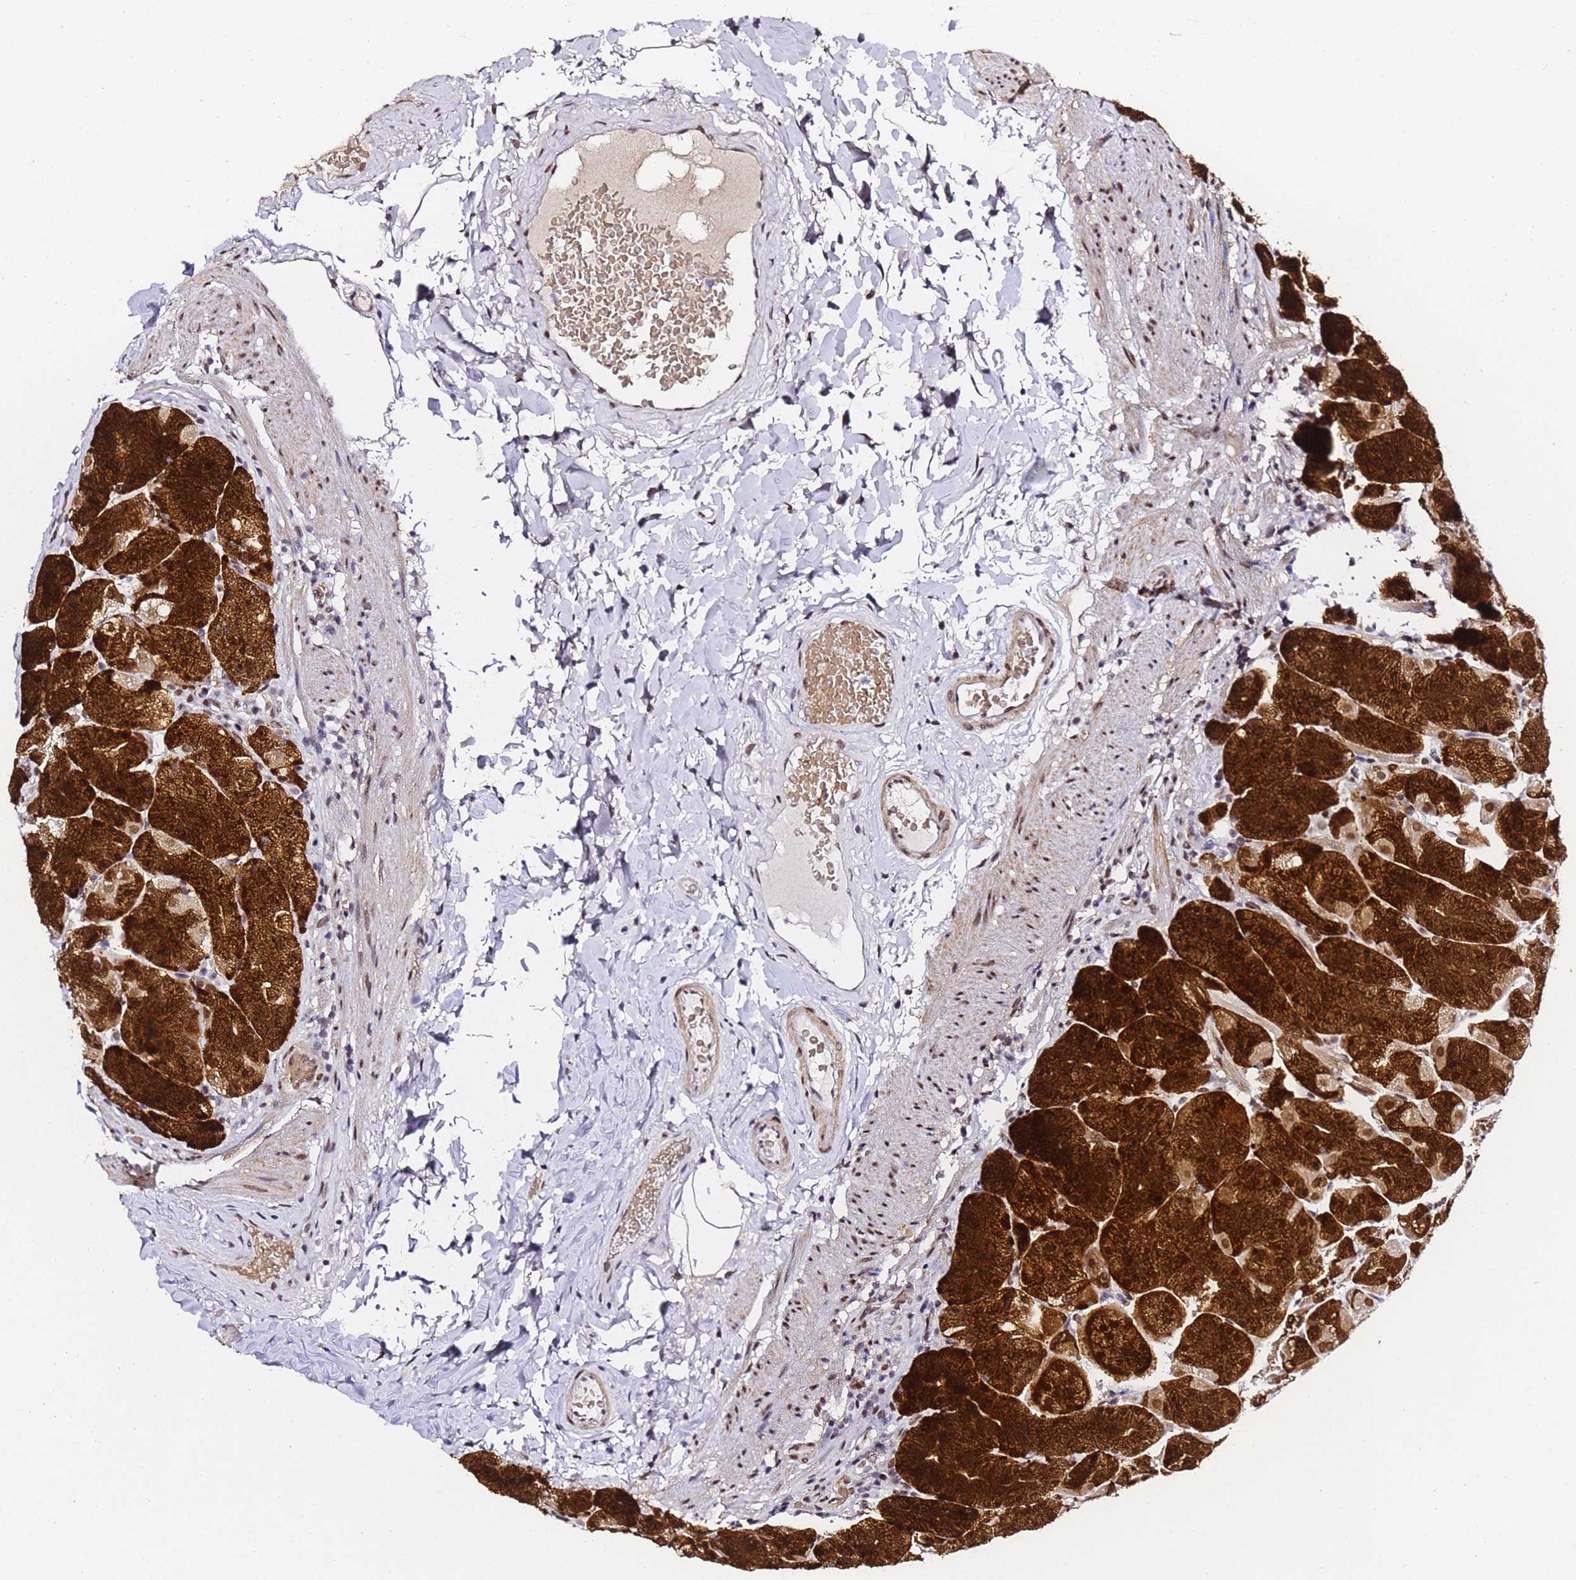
{"staining": {"intensity": "strong", "quantity": ">75%", "location": "cytoplasmic/membranous,nuclear"}, "tissue": "stomach", "cell_type": "Glandular cells", "image_type": "normal", "snomed": [{"axis": "morphology", "description": "Normal tissue, NOS"}, {"axis": "topography", "description": "Stomach, upper"}, {"axis": "topography", "description": "Stomach, lower"}], "caption": "High-magnification brightfield microscopy of normal stomach stained with DAB (3,3'-diaminobenzidine) (brown) and counterstained with hematoxylin (blue). glandular cells exhibit strong cytoplasmic/membranous,nuclear positivity is present in approximately>75% of cells.", "gene": "POLR1A", "patient": {"sex": "male", "age": 67}}